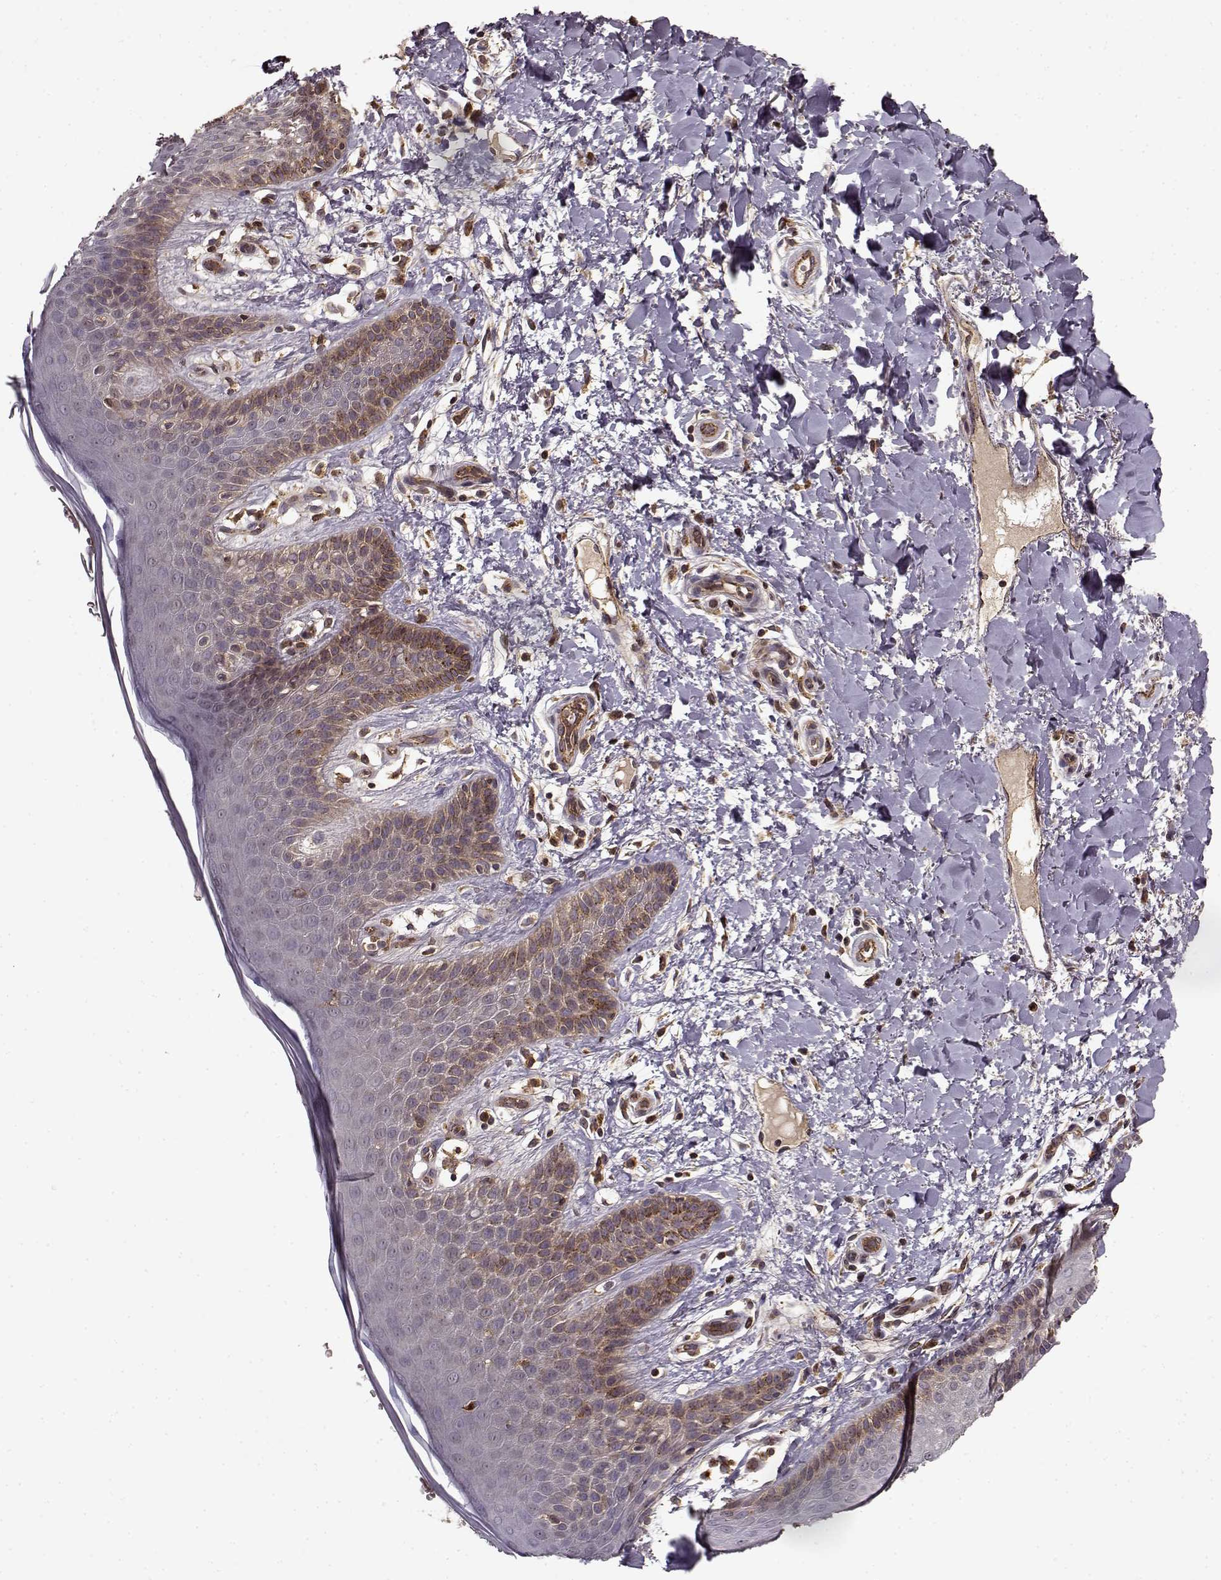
{"staining": {"intensity": "weak", "quantity": "<25%", "location": "cytoplasmic/membranous"}, "tissue": "skin", "cell_type": "Epidermal cells", "image_type": "normal", "snomed": [{"axis": "morphology", "description": "Normal tissue, NOS"}, {"axis": "topography", "description": "Anal"}], "caption": "High magnification brightfield microscopy of benign skin stained with DAB (brown) and counterstained with hematoxylin (blue): epidermal cells show no significant expression. The staining is performed using DAB (3,3'-diaminobenzidine) brown chromogen with nuclei counter-stained in using hematoxylin.", "gene": "IFRD2", "patient": {"sex": "male", "age": 36}}